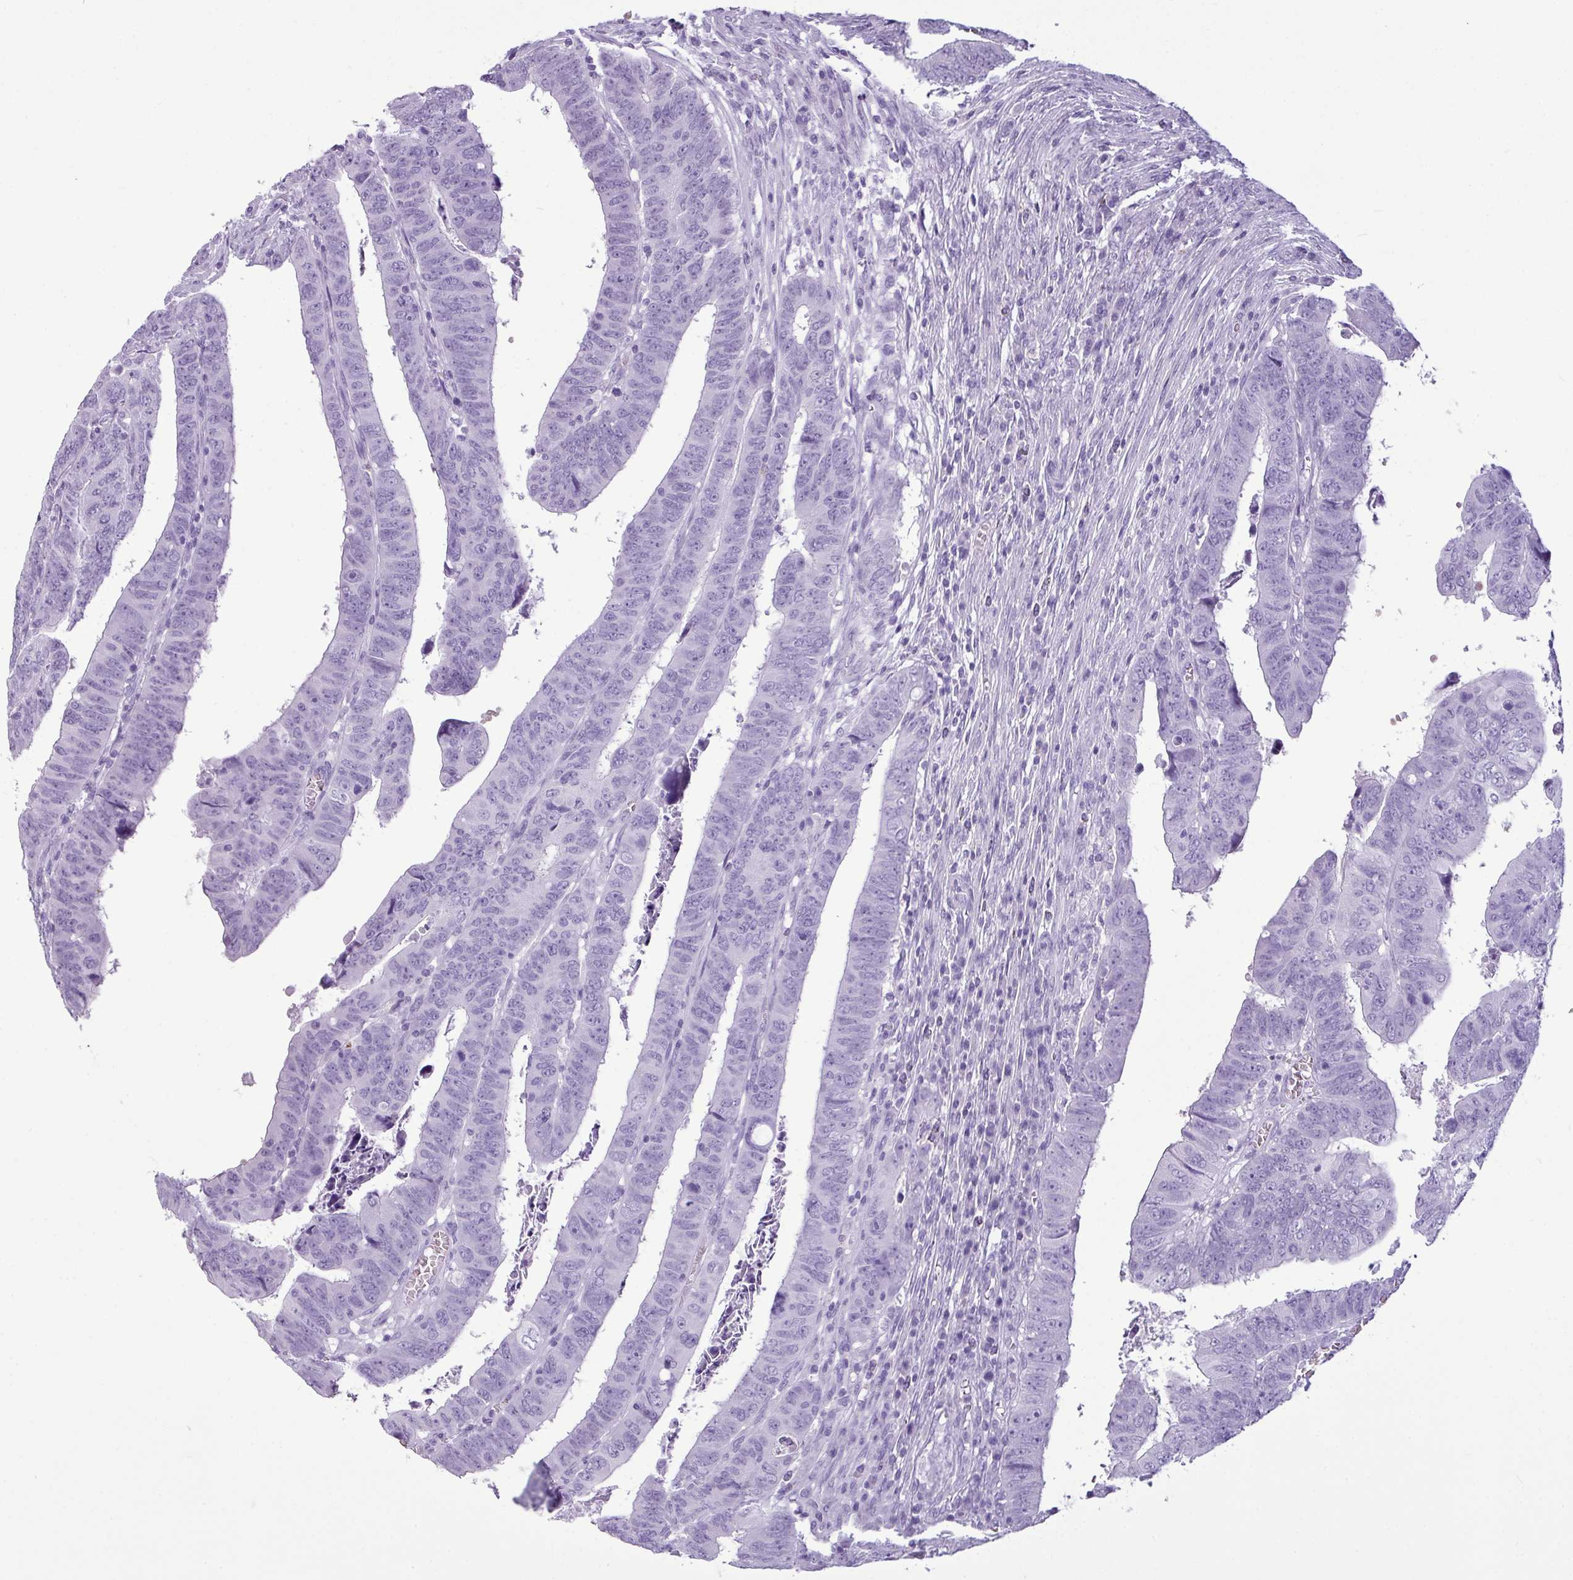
{"staining": {"intensity": "negative", "quantity": "none", "location": "none"}, "tissue": "colorectal cancer", "cell_type": "Tumor cells", "image_type": "cancer", "snomed": [{"axis": "morphology", "description": "Normal tissue, NOS"}, {"axis": "morphology", "description": "Adenocarcinoma, NOS"}, {"axis": "topography", "description": "Rectum"}], "caption": "IHC micrograph of colorectal adenocarcinoma stained for a protein (brown), which exhibits no staining in tumor cells. (DAB immunohistochemistry (IHC) visualized using brightfield microscopy, high magnification).", "gene": "AMY1B", "patient": {"sex": "female", "age": 65}}